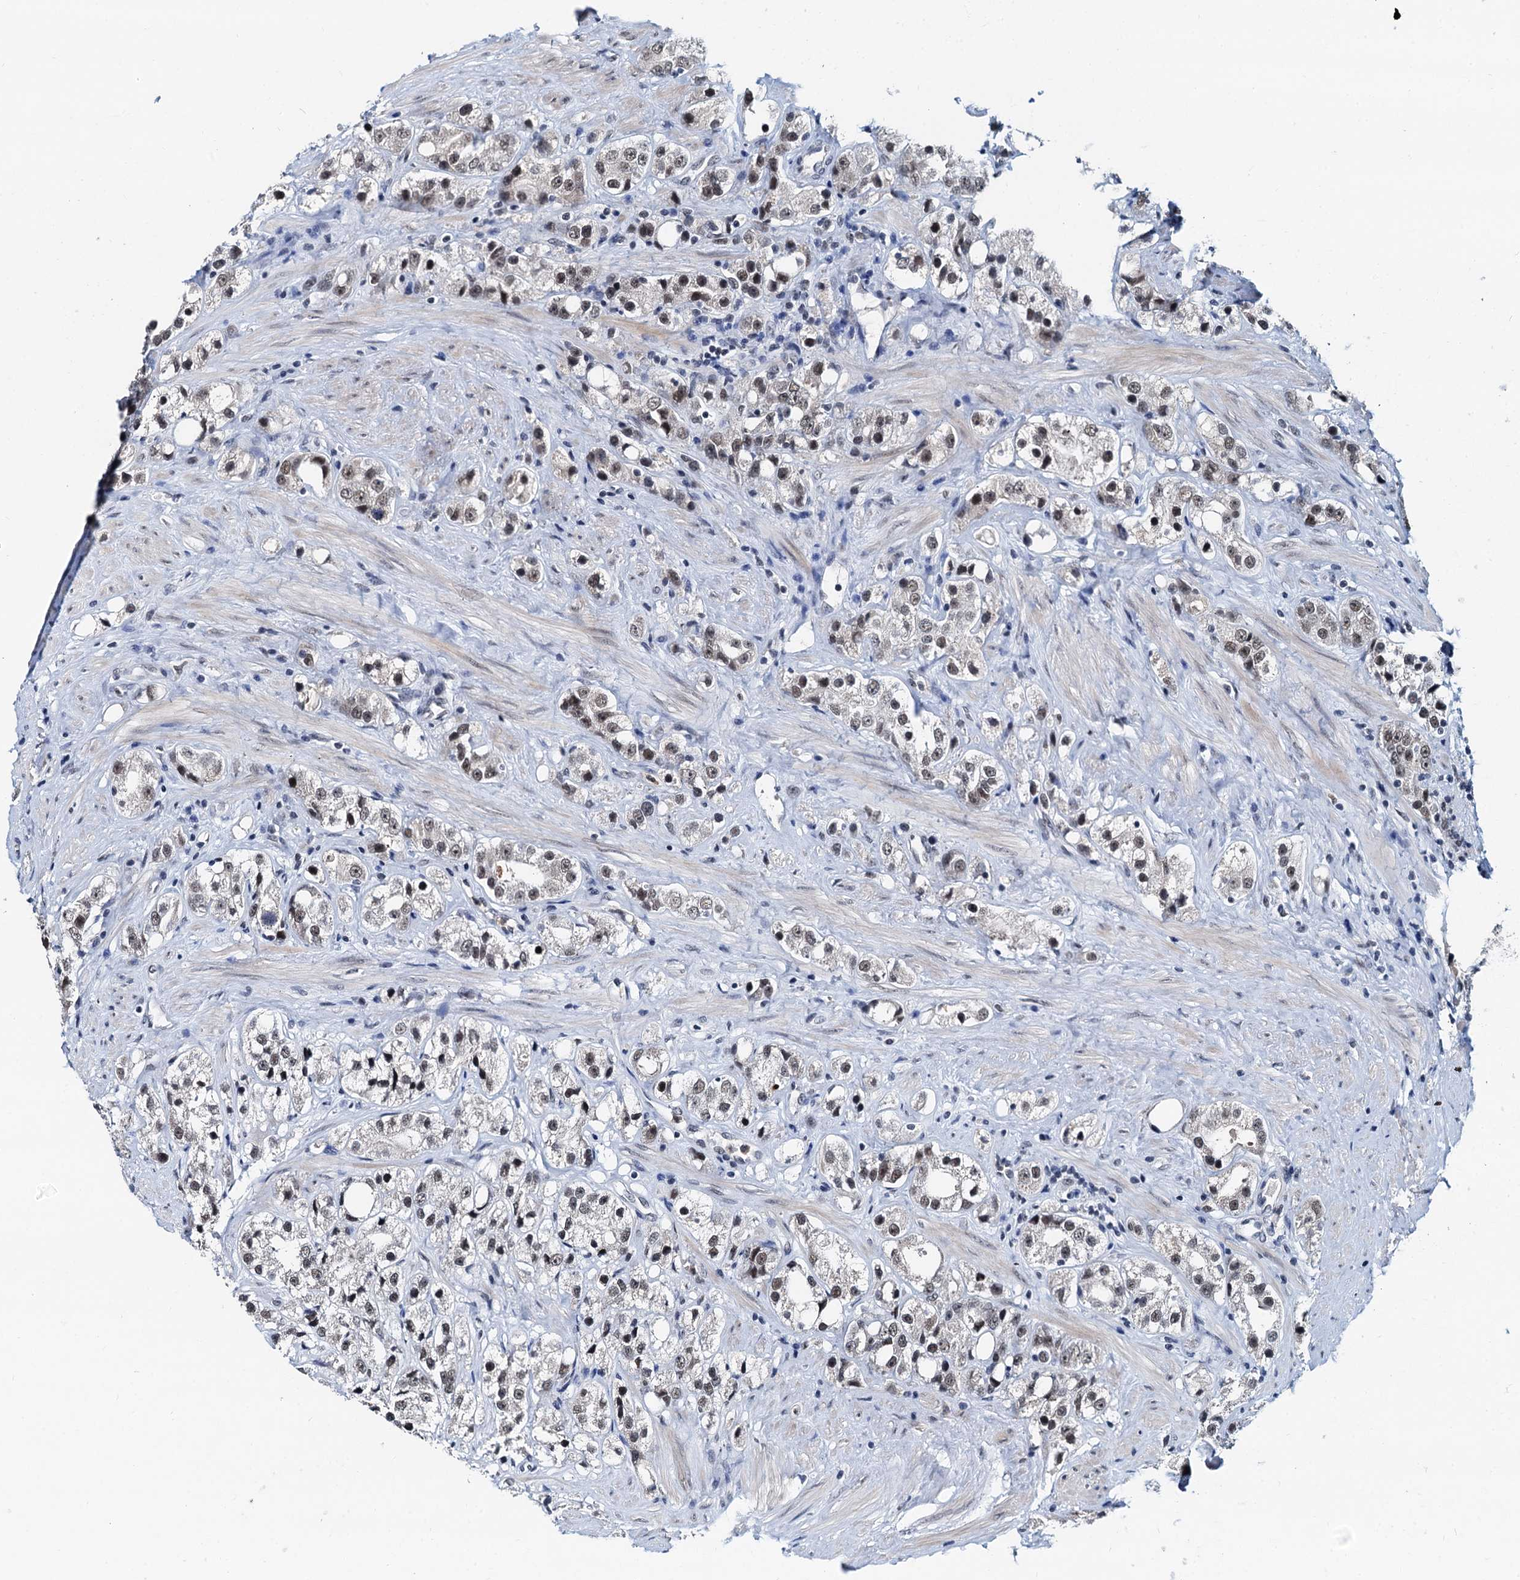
{"staining": {"intensity": "weak", "quantity": ">75%", "location": "nuclear"}, "tissue": "prostate cancer", "cell_type": "Tumor cells", "image_type": "cancer", "snomed": [{"axis": "morphology", "description": "Adenocarcinoma, NOS"}, {"axis": "topography", "description": "Prostate"}], "caption": "About >75% of tumor cells in prostate cancer (adenocarcinoma) display weak nuclear protein staining as visualized by brown immunohistochemical staining.", "gene": "SNRPD1", "patient": {"sex": "male", "age": 79}}